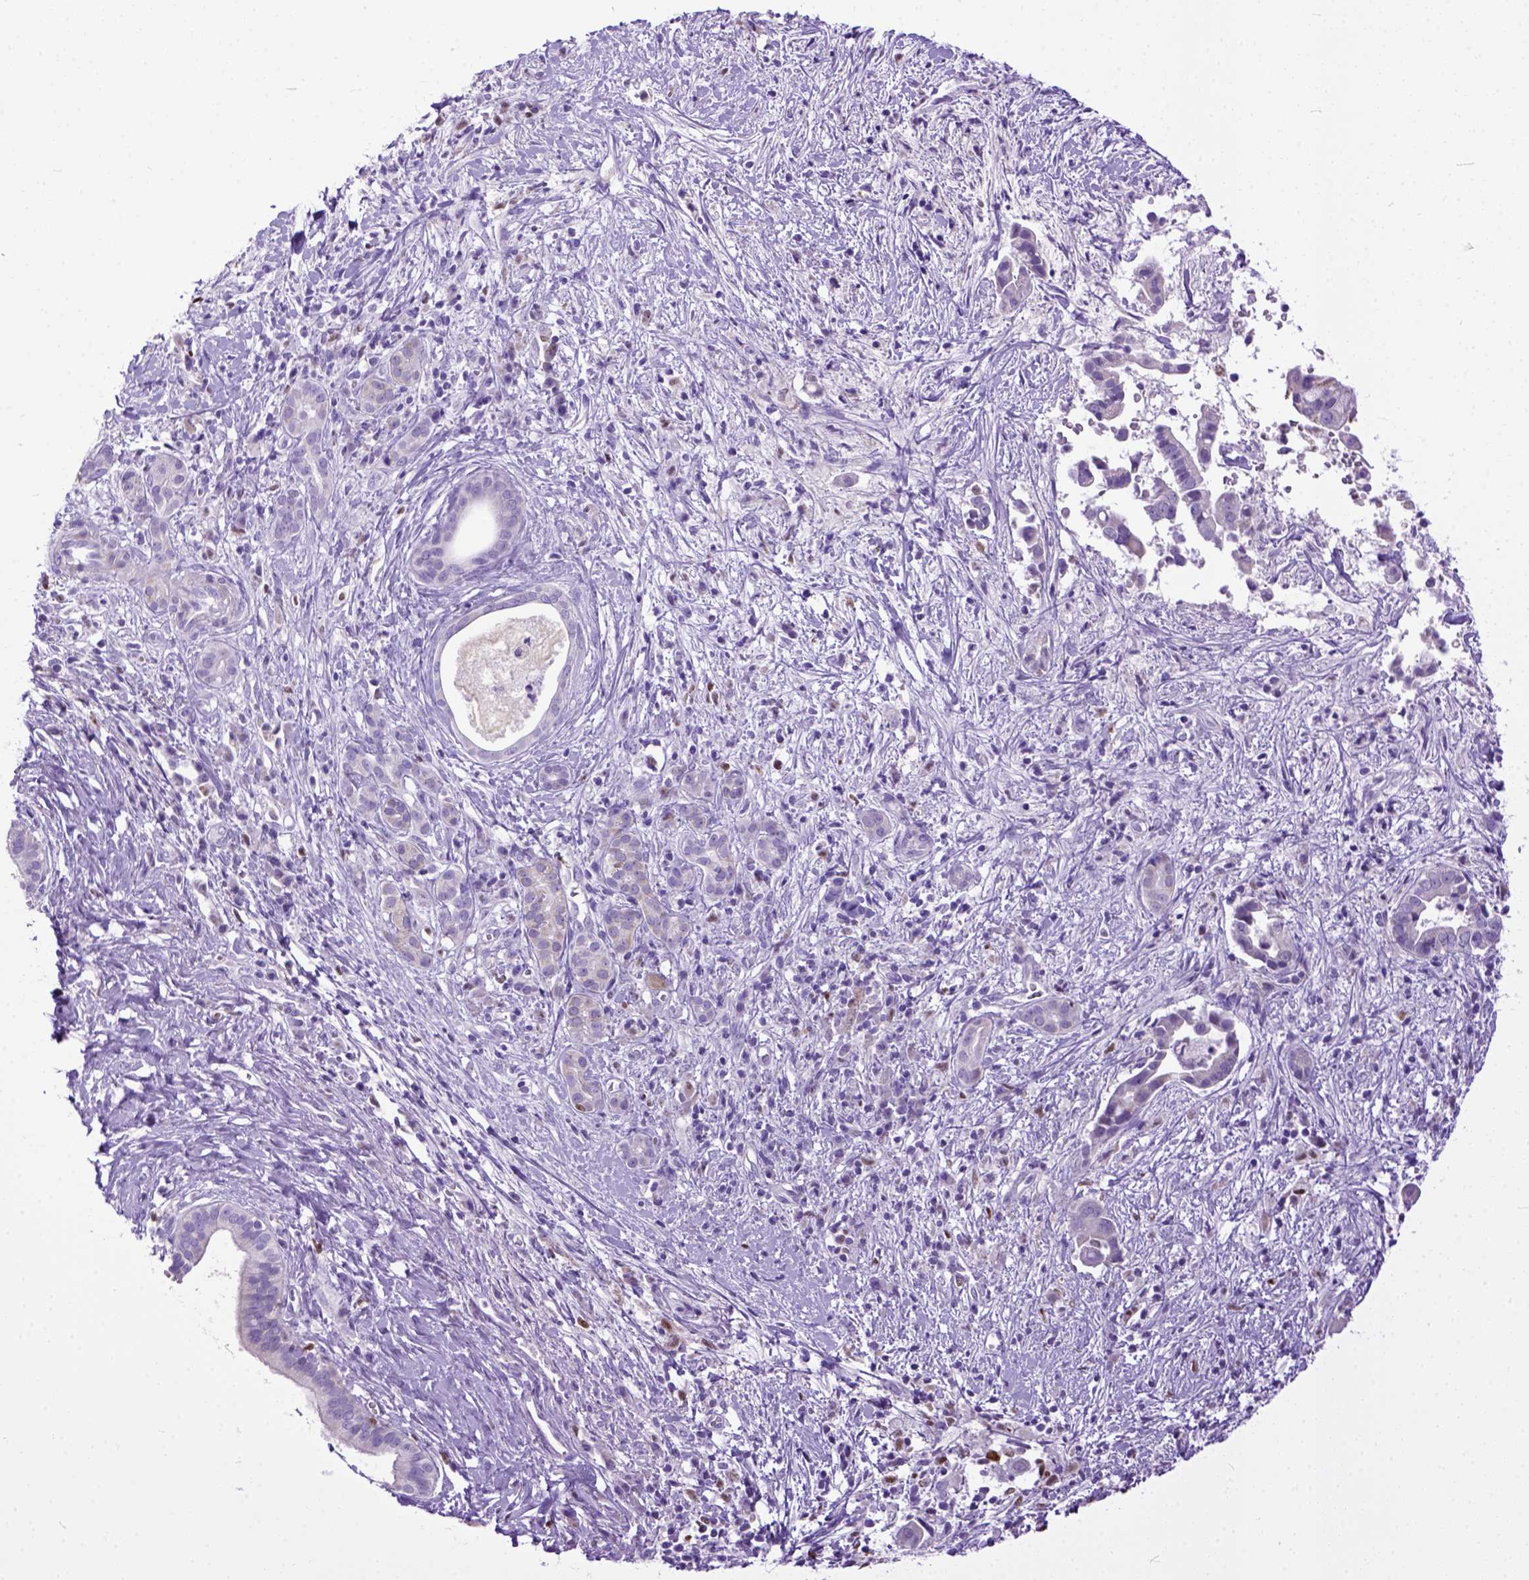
{"staining": {"intensity": "moderate", "quantity": "25%-75%", "location": "cytoplasmic/membranous"}, "tissue": "pancreatic cancer", "cell_type": "Tumor cells", "image_type": "cancer", "snomed": [{"axis": "morphology", "description": "Adenocarcinoma, NOS"}, {"axis": "topography", "description": "Pancreas"}], "caption": "A brown stain labels moderate cytoplasmic/membranous expression of a protein in human pancreatic adenocarcinoma tumor cells.", "gene": "CRB1", "patient": {"sex": "male", "age": 61}}